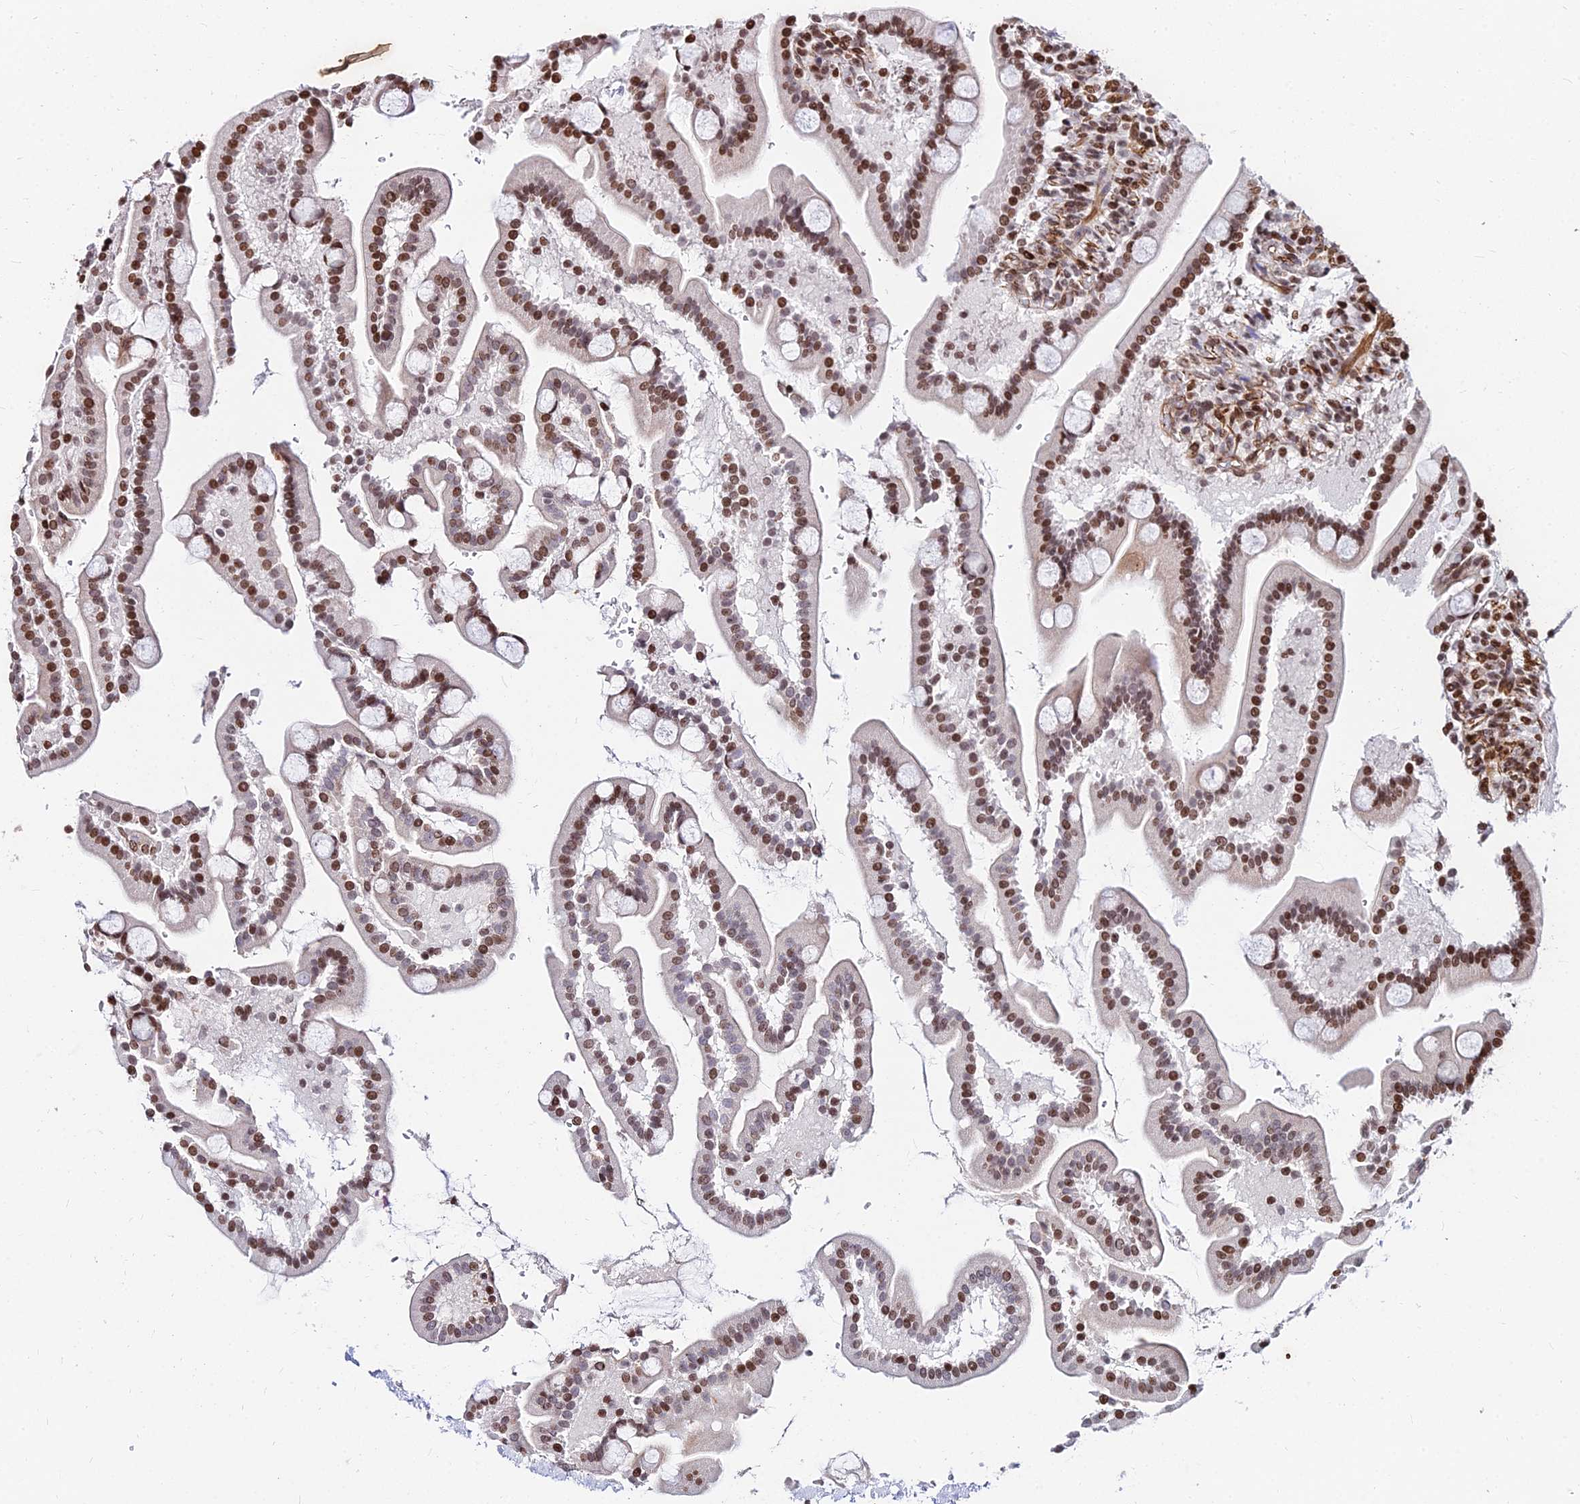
{"staining": {"intensity": "strong", "quantity": ">75%", "location": "nuclear"}, "tissue": "duodenum", "cell_type": "Glandular cells", "image_type": "normal", "snomed": [{"axis": "morphology", "description": "Normal tissue, NOS"}, {"axis": "topography", "description": "Duodenum"}], "caption": "This is an image of immunohistochemistry staining of benign duodenum, which shows strong positivity in the nuclear of glandular cells.", "gene": "NYAP2", "patient": {"sex": "male", "age": 55}}